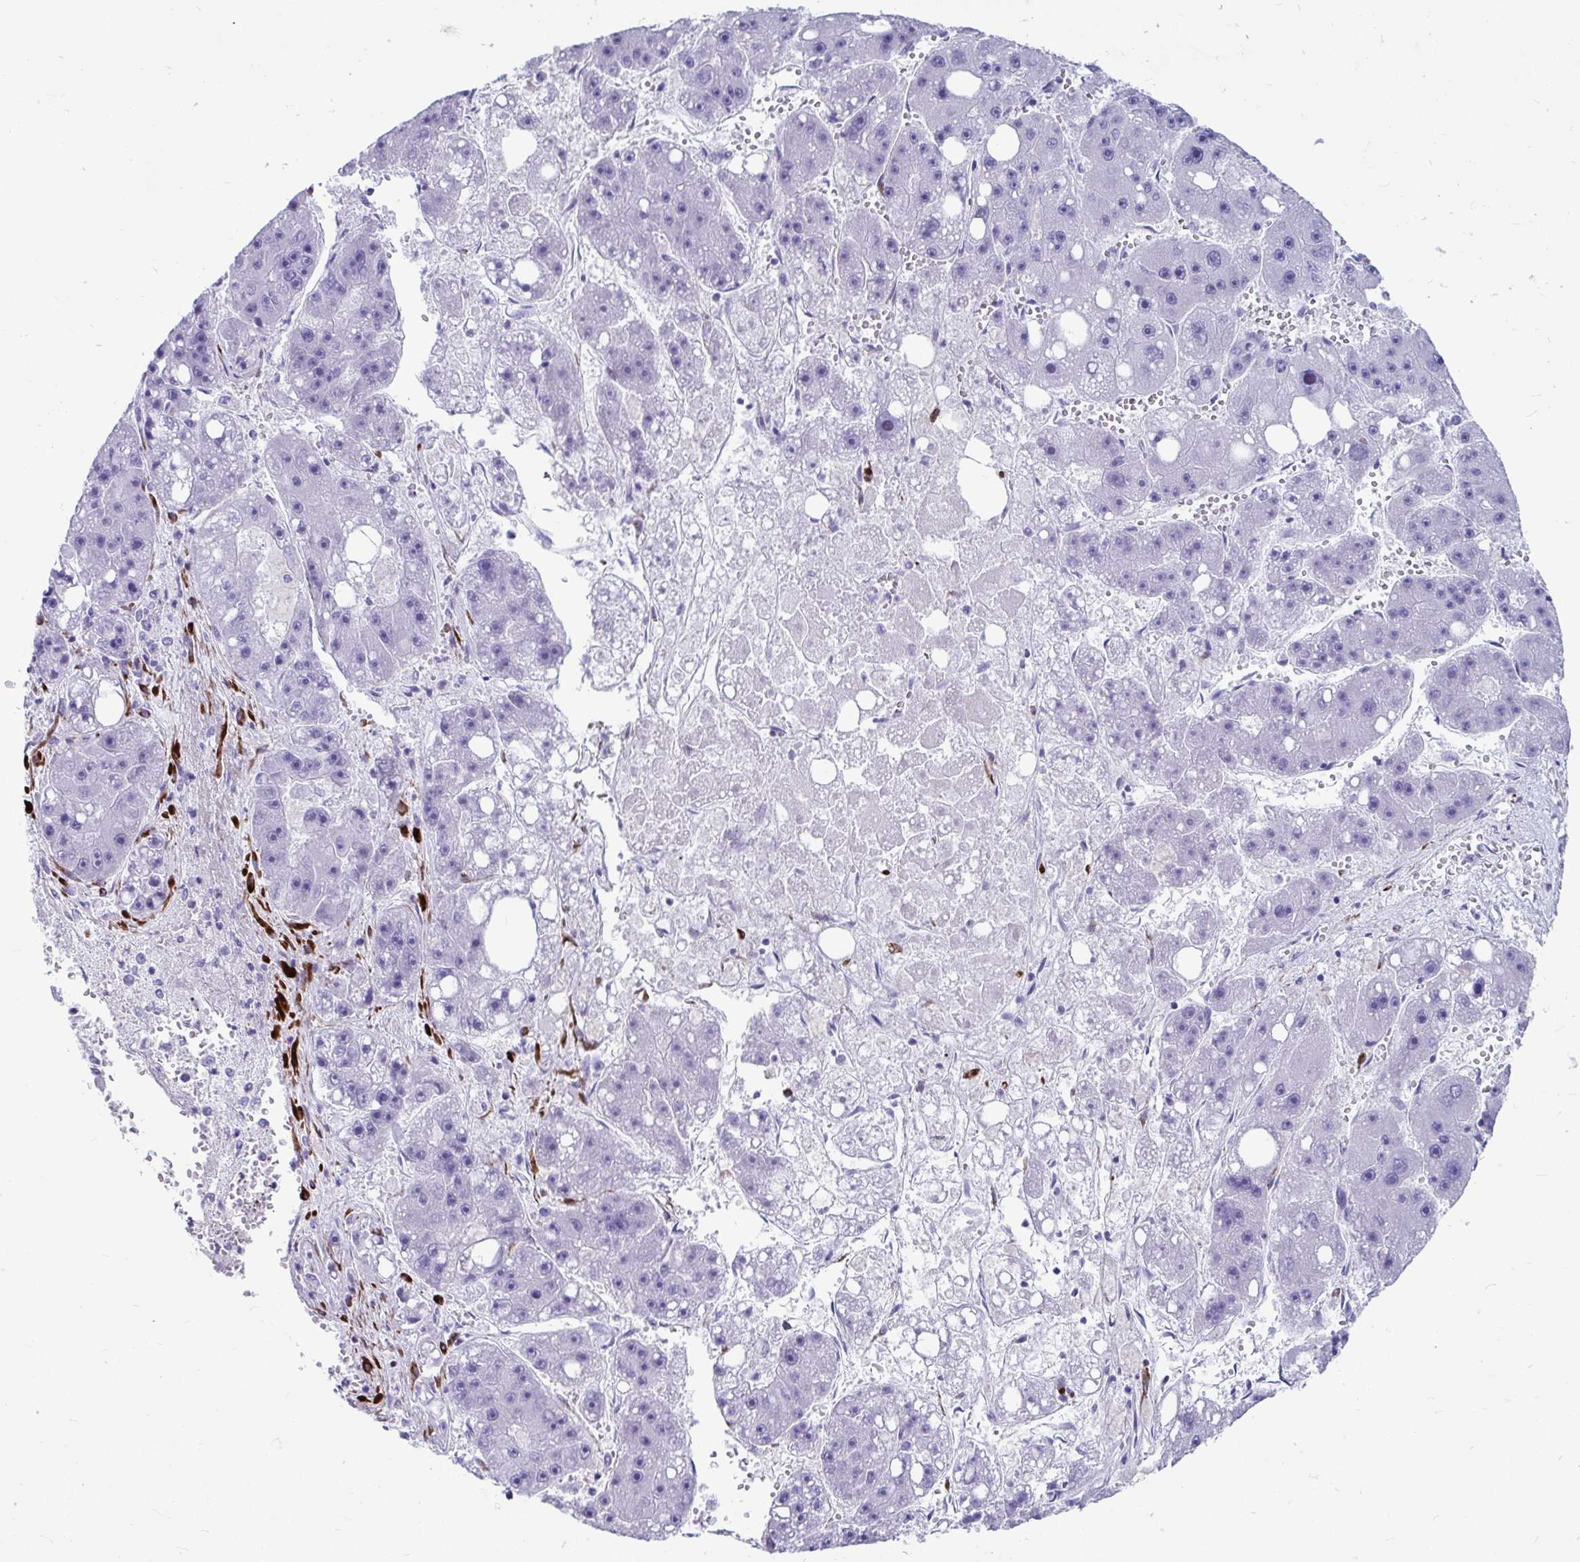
{"staining": {"intensity": "negative", "quantity": "none", "location": "none"}, "tissue": "liver cancer", "cell_type": "Tumor cells", "image_type": "cancer", "snomed": [{"axis": "morphology", "description": "Carcinoma, Hepatocellular, NOS"}, {"axis": "topography", "description": "Liver"}], "caption": "This micrograph is of liver cancer (hepatocellular carcinoma) stained with IHC to label a protein in brown with the nuclei are counter-stained blue. There is no positivity in tumor cells. The staining is performed using DAB (3,3'-diaminobenzidine) brown chromogen with nuclei counter-stained in using hematoxylin.", "gene": "GRXCR2", "patient": {"sex": "female", "age": 61}}